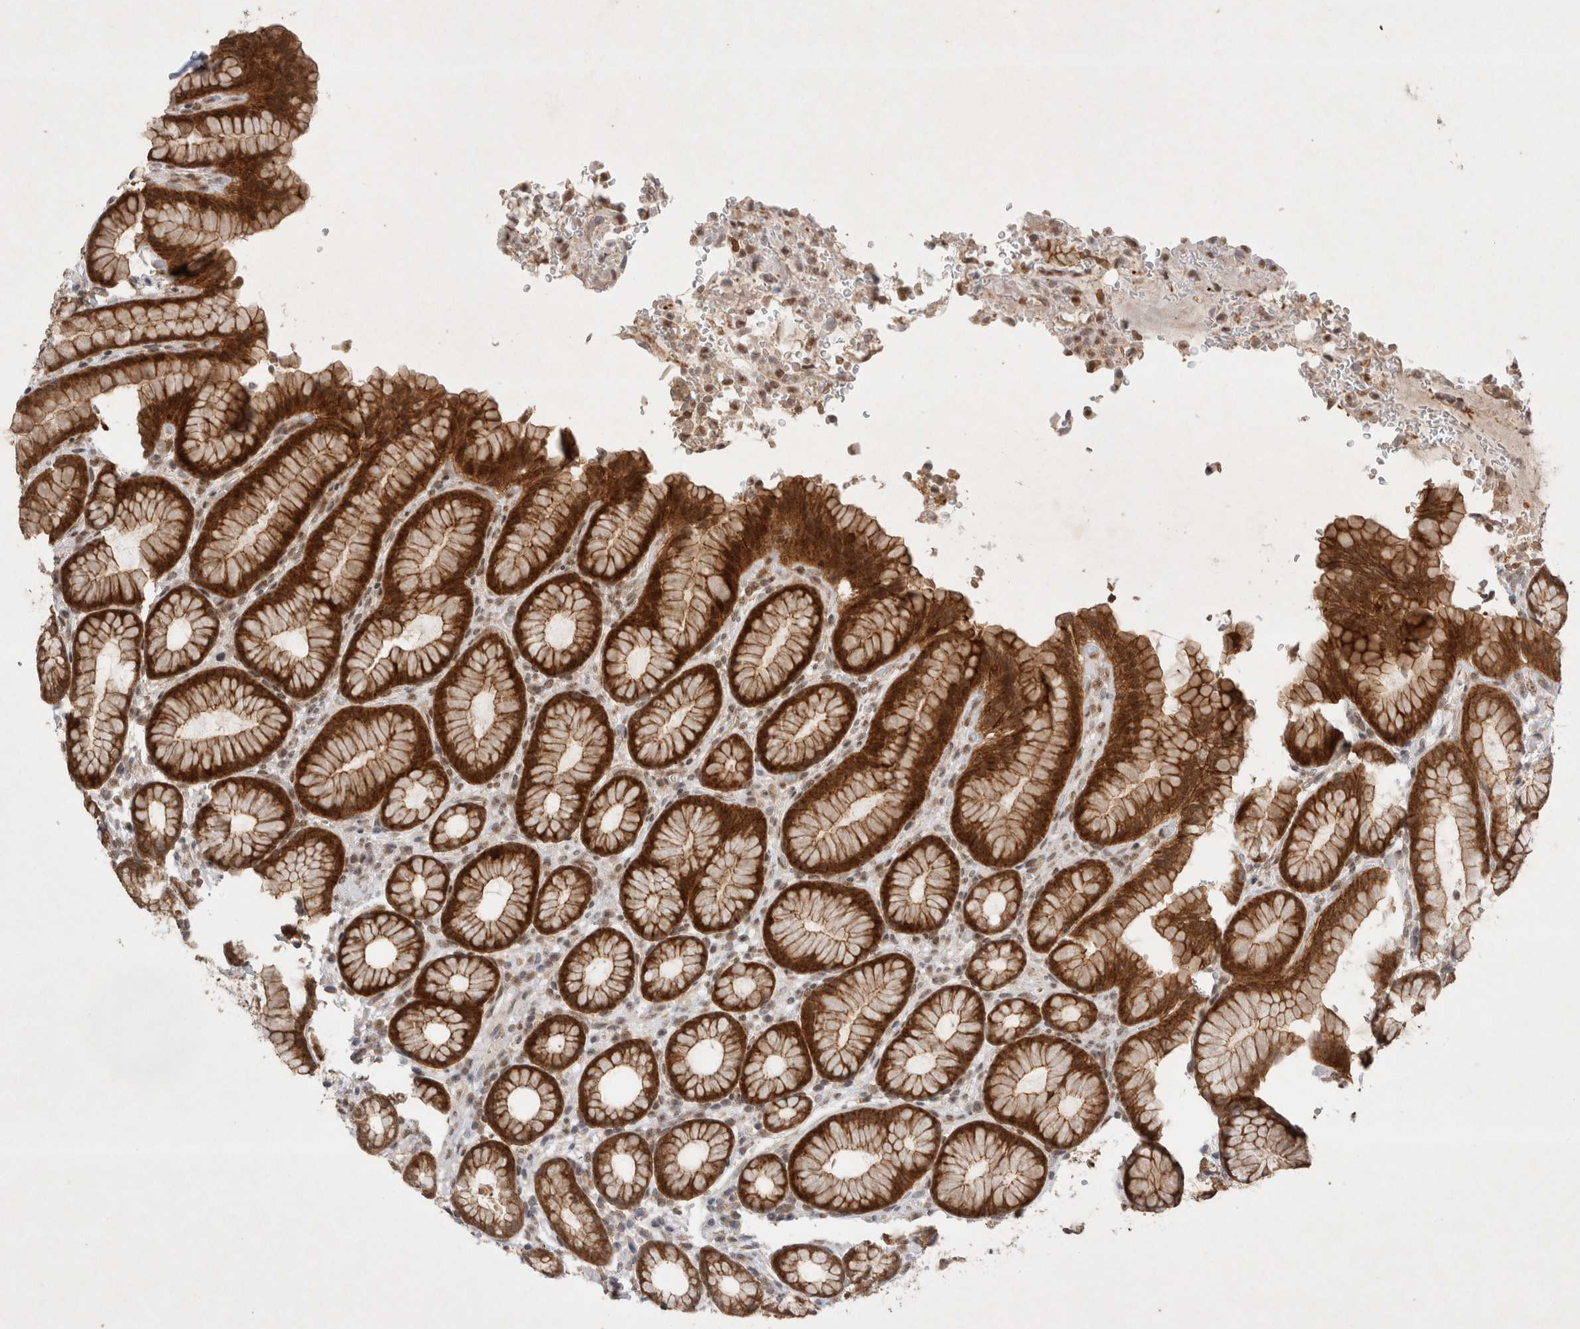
{"staining": {"intensity": "strong", "quantity": "25%-75%", "location": "cytoplasmic/membranous"}, "tissue": "stomach", "cell_type": "Glandular cells", "image_type": "normal", "snomed": [{"axis": "morphology", "description": "Normal tissue, NOS"}, {"axis": "topography", "description": "Stomach"}], "caption": "Approximately 25%-75% of glandular cells in unremarkable stomach display strong cytoplasmic/membranous protein expression as visualized by brown immunohistochemical staining.", "gene": "WIPF2", "patient": {"sex": "male", "age": 42}}